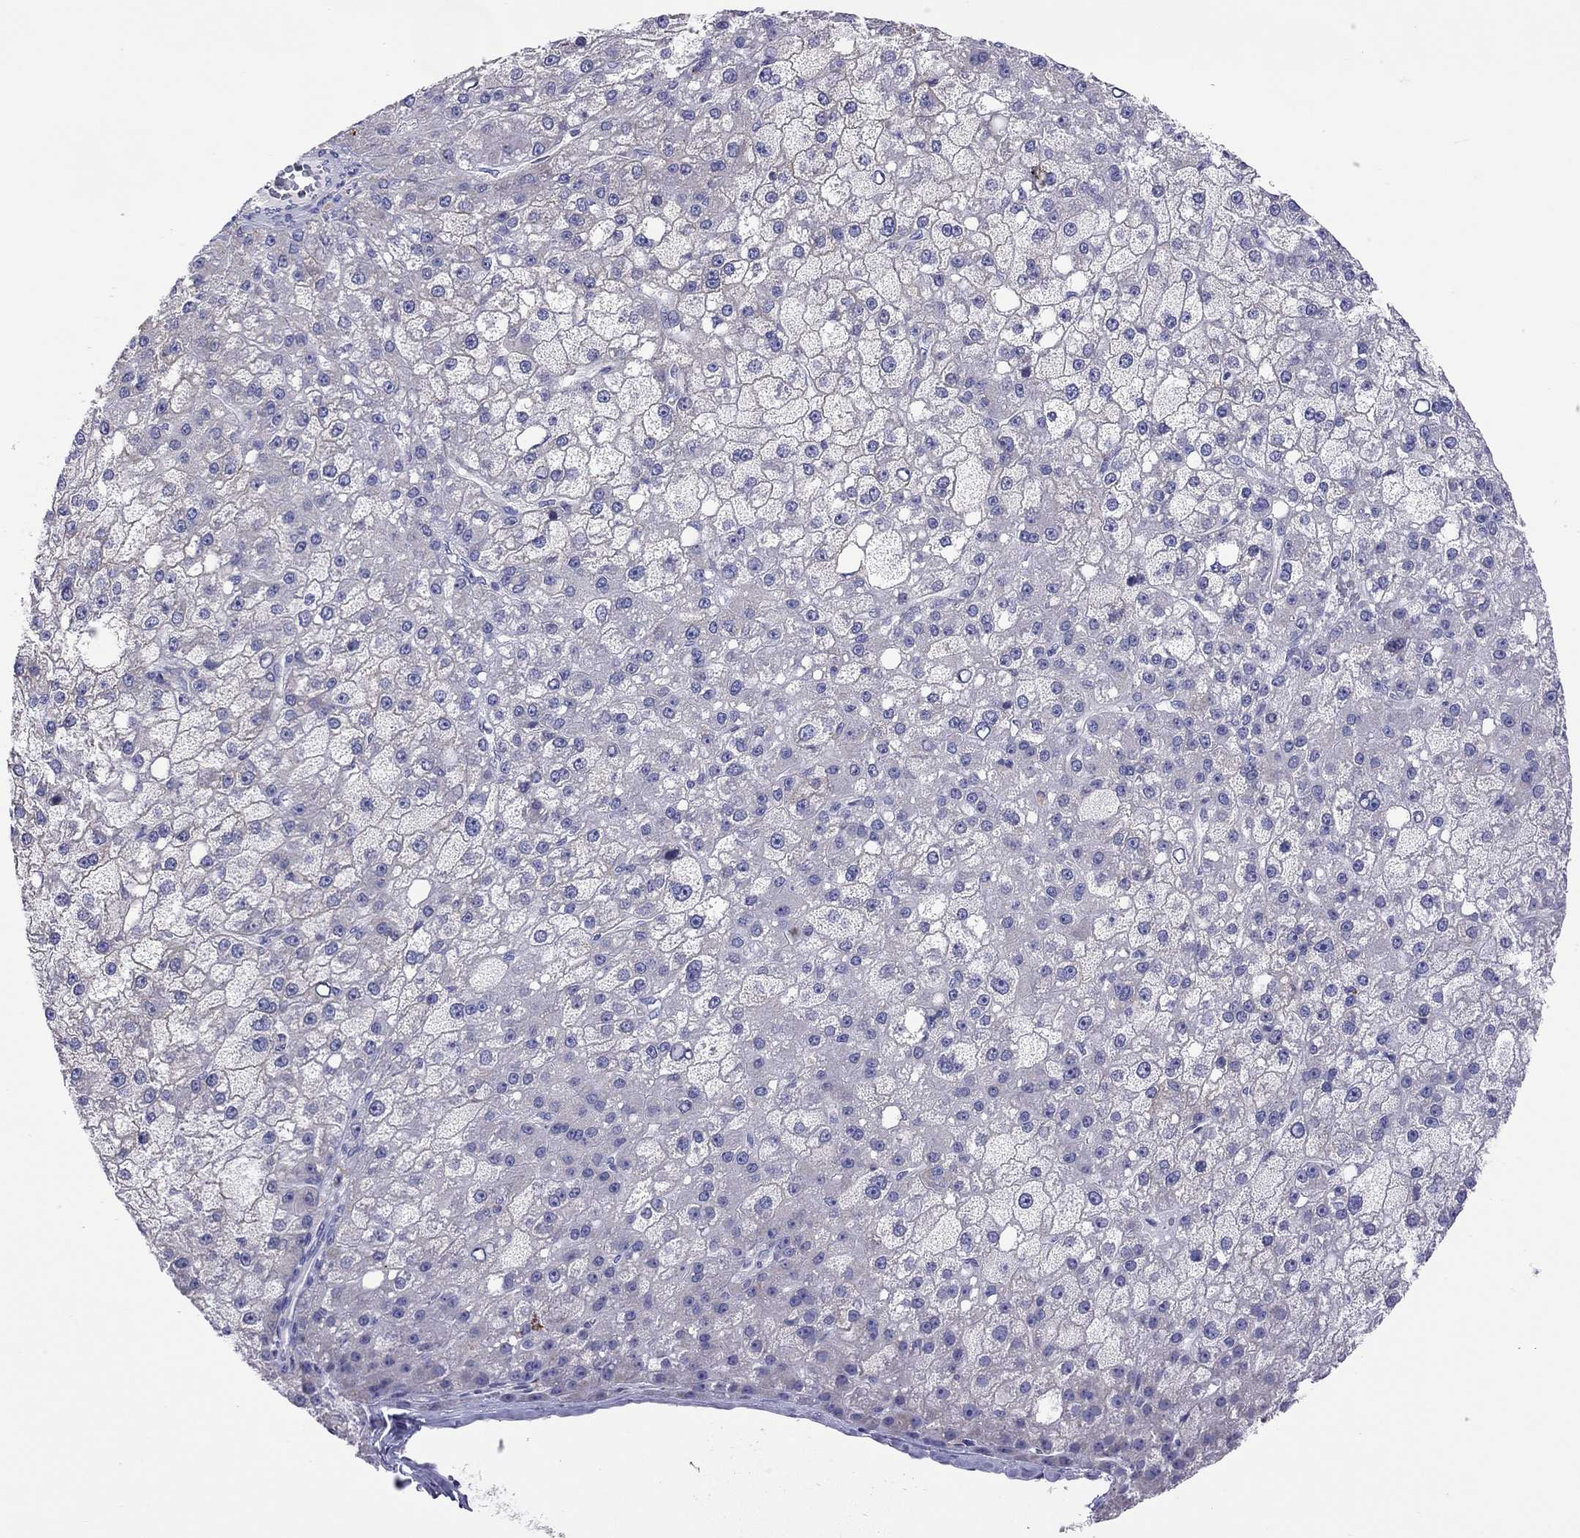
{"staining": {"intensity": "negative", "quantity": "none", "location": "none"}, "tissue": "liver cancer", "cell_type": "Tumor cells", "image_type": "cancer", "snomed": [{"axis": "morphology", "description": "Carcinoma, Hepatocellular, NOS"}, {"axis": "topography", "description": "Liver"}], "caption": "Immunohistochemistry (IHC) of human liver cancer (hepatocellular carcinoma) exhibits no staining in tumor cells. (Stains: DAB immunohistochemistry with hematoxylin counter stain, Microscopy: brightfield microscopy at high magnification).", "gene": "COL9A1", "patient": {"sex": "male", "age": 67}}